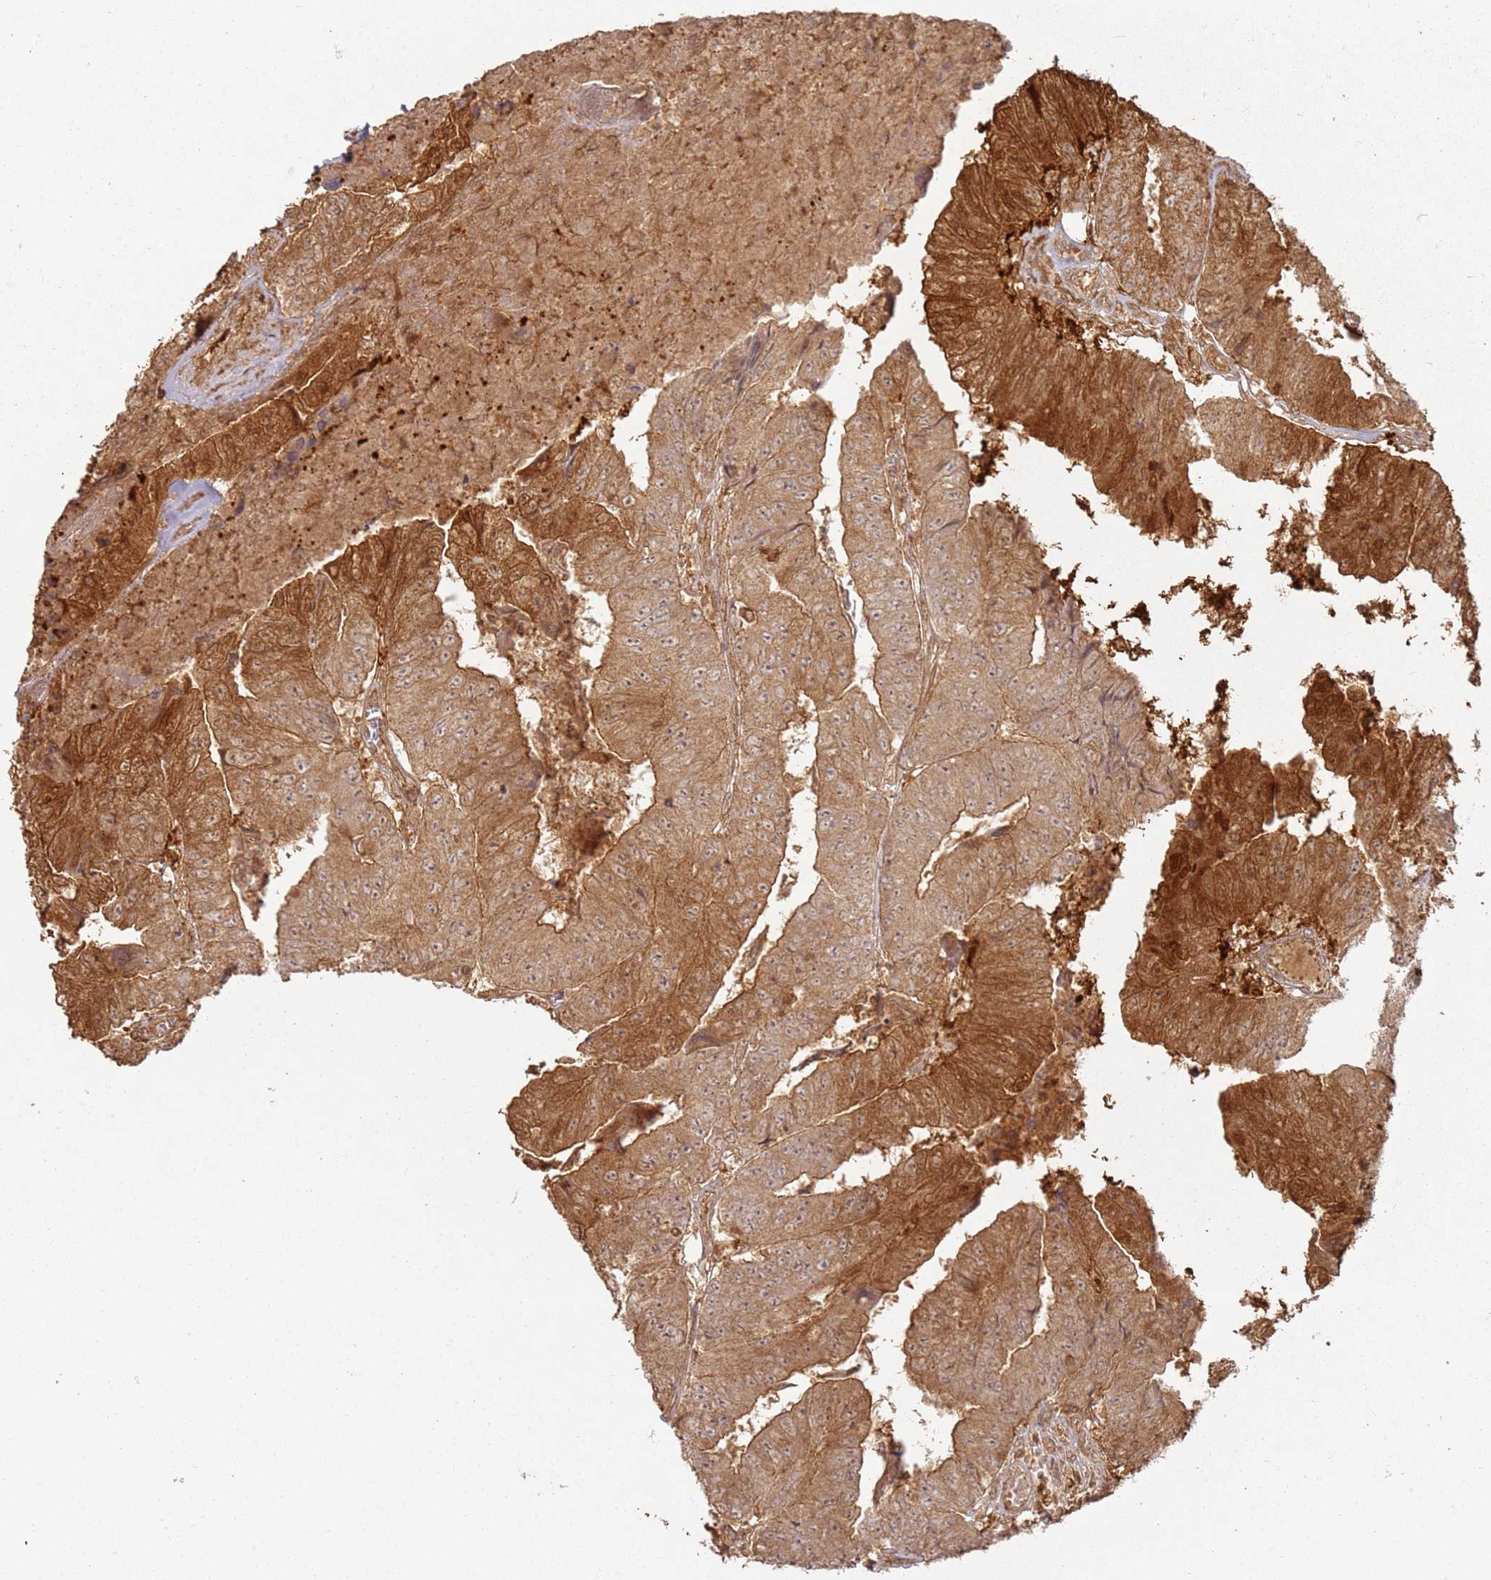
{"staining": {"intensity": "strong", "quantity": ">75%", "location": "cytoplasmic/membranous"}, "tissue": "colorectal cancer", "cell_type": "Tumor cells", "image_type": "cancer", "snomed": [{"axis": "morphology", "description": "Adenocarcinoma, NOS"}, {"axis": "topography", "description": "Colon"}], "caption": "Human colorectal cancer (adenocarcinoma) stained for a protein (brown) exhibits strong cytoplasmic/membranous positive positivity in about >75% of tumor cells.", "gene": "ZNF776", "patient": {"sex": "female", "age": 67}}